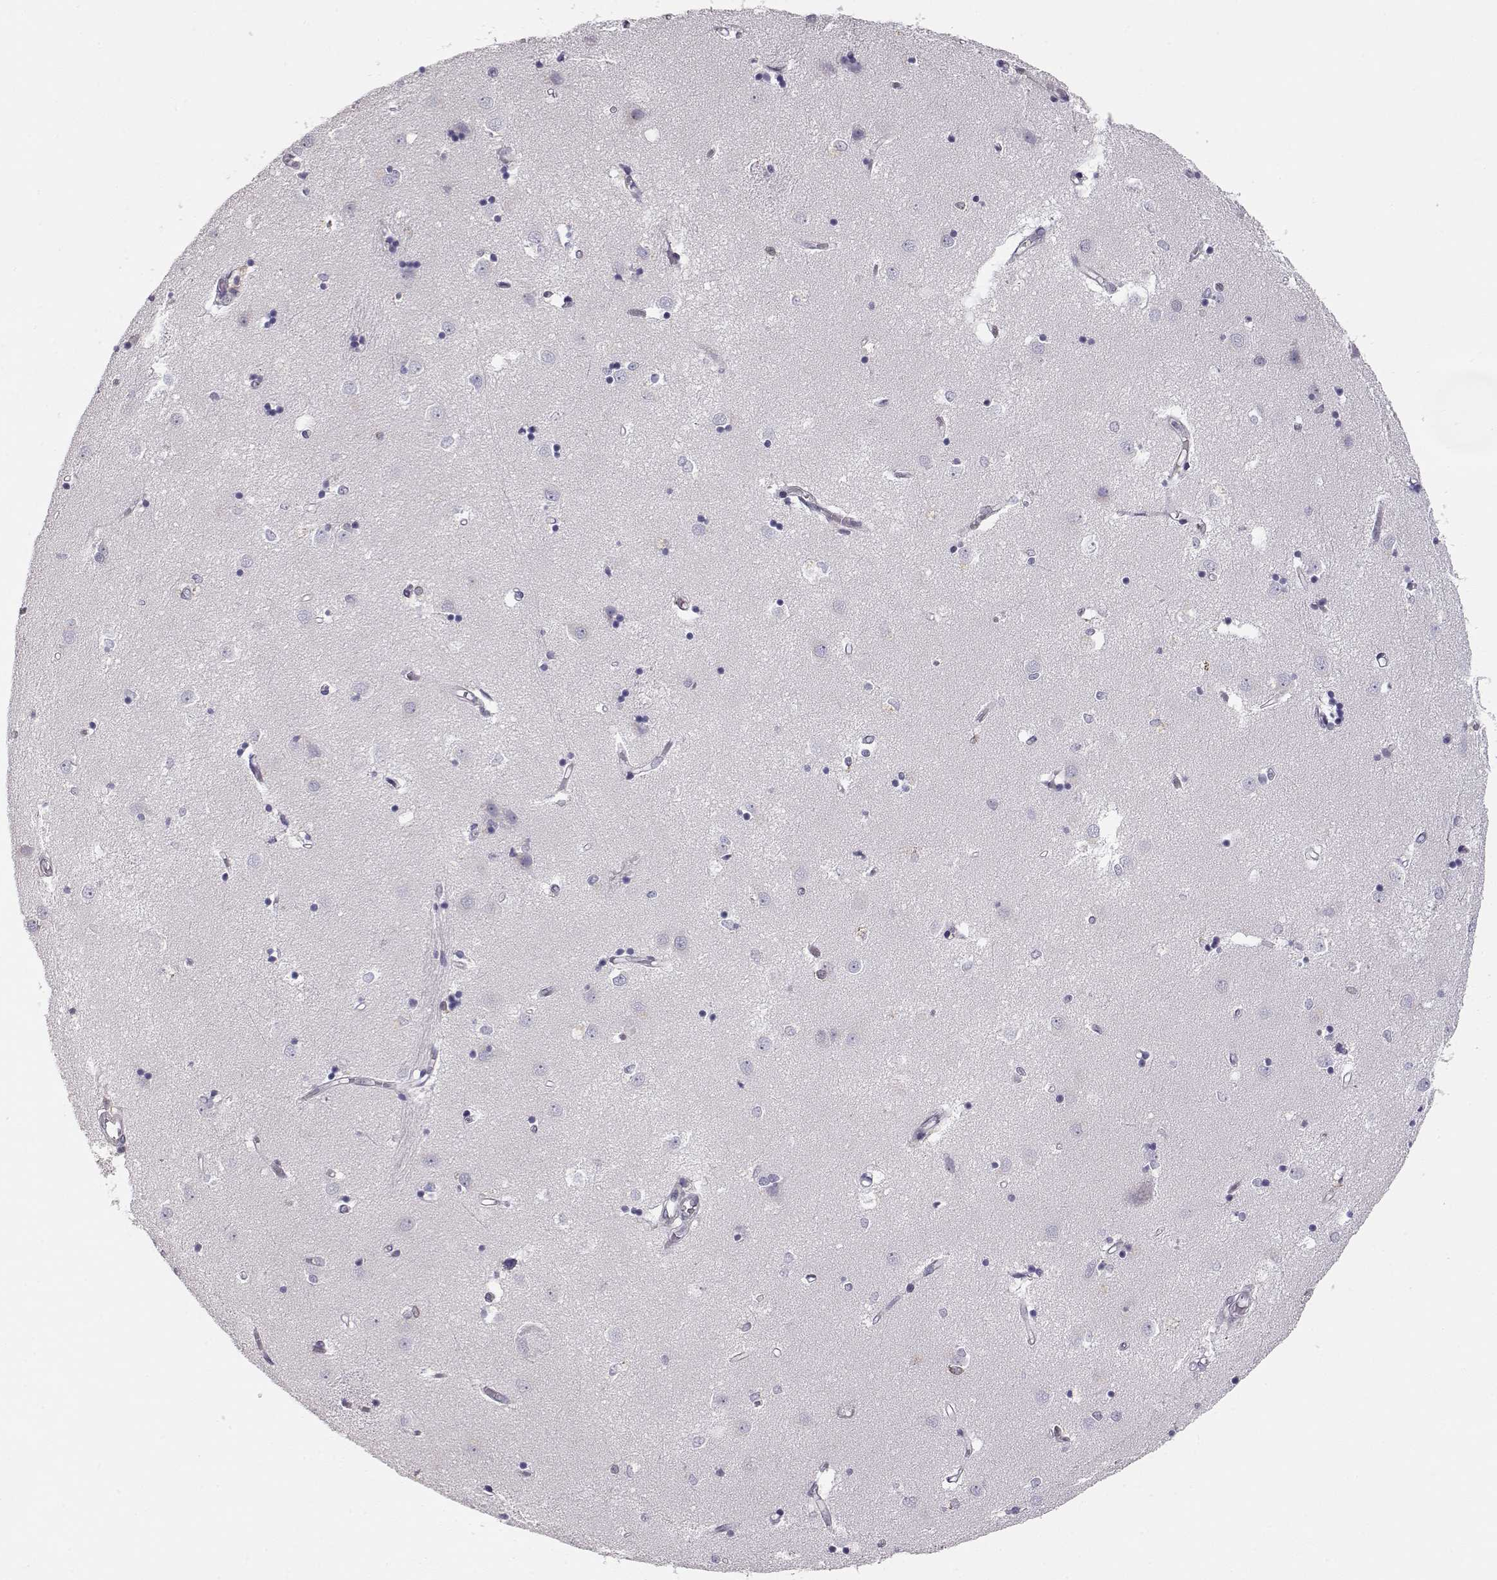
{"staining": {"intensity": "negative", "quantity": "none", "location": "none"}, "tissue": "caudate", "cell_type": "Glial cells", "image_type": "normal", "snomed": [{"axis": "morphology", "description": "Normal tissue, NOS"}, {"axis": "topography", "description": "Lateral ventricle wall"}], "caption": "Immunohistochemistry histopathology image of unremarkable caudate: human caudate stained with DAB (3,3'-diaminobenzidine) exhibits no significant protein staining in glial cells.", "gene": "TEPP", "patient": {"sex": "male", "age": 54}}